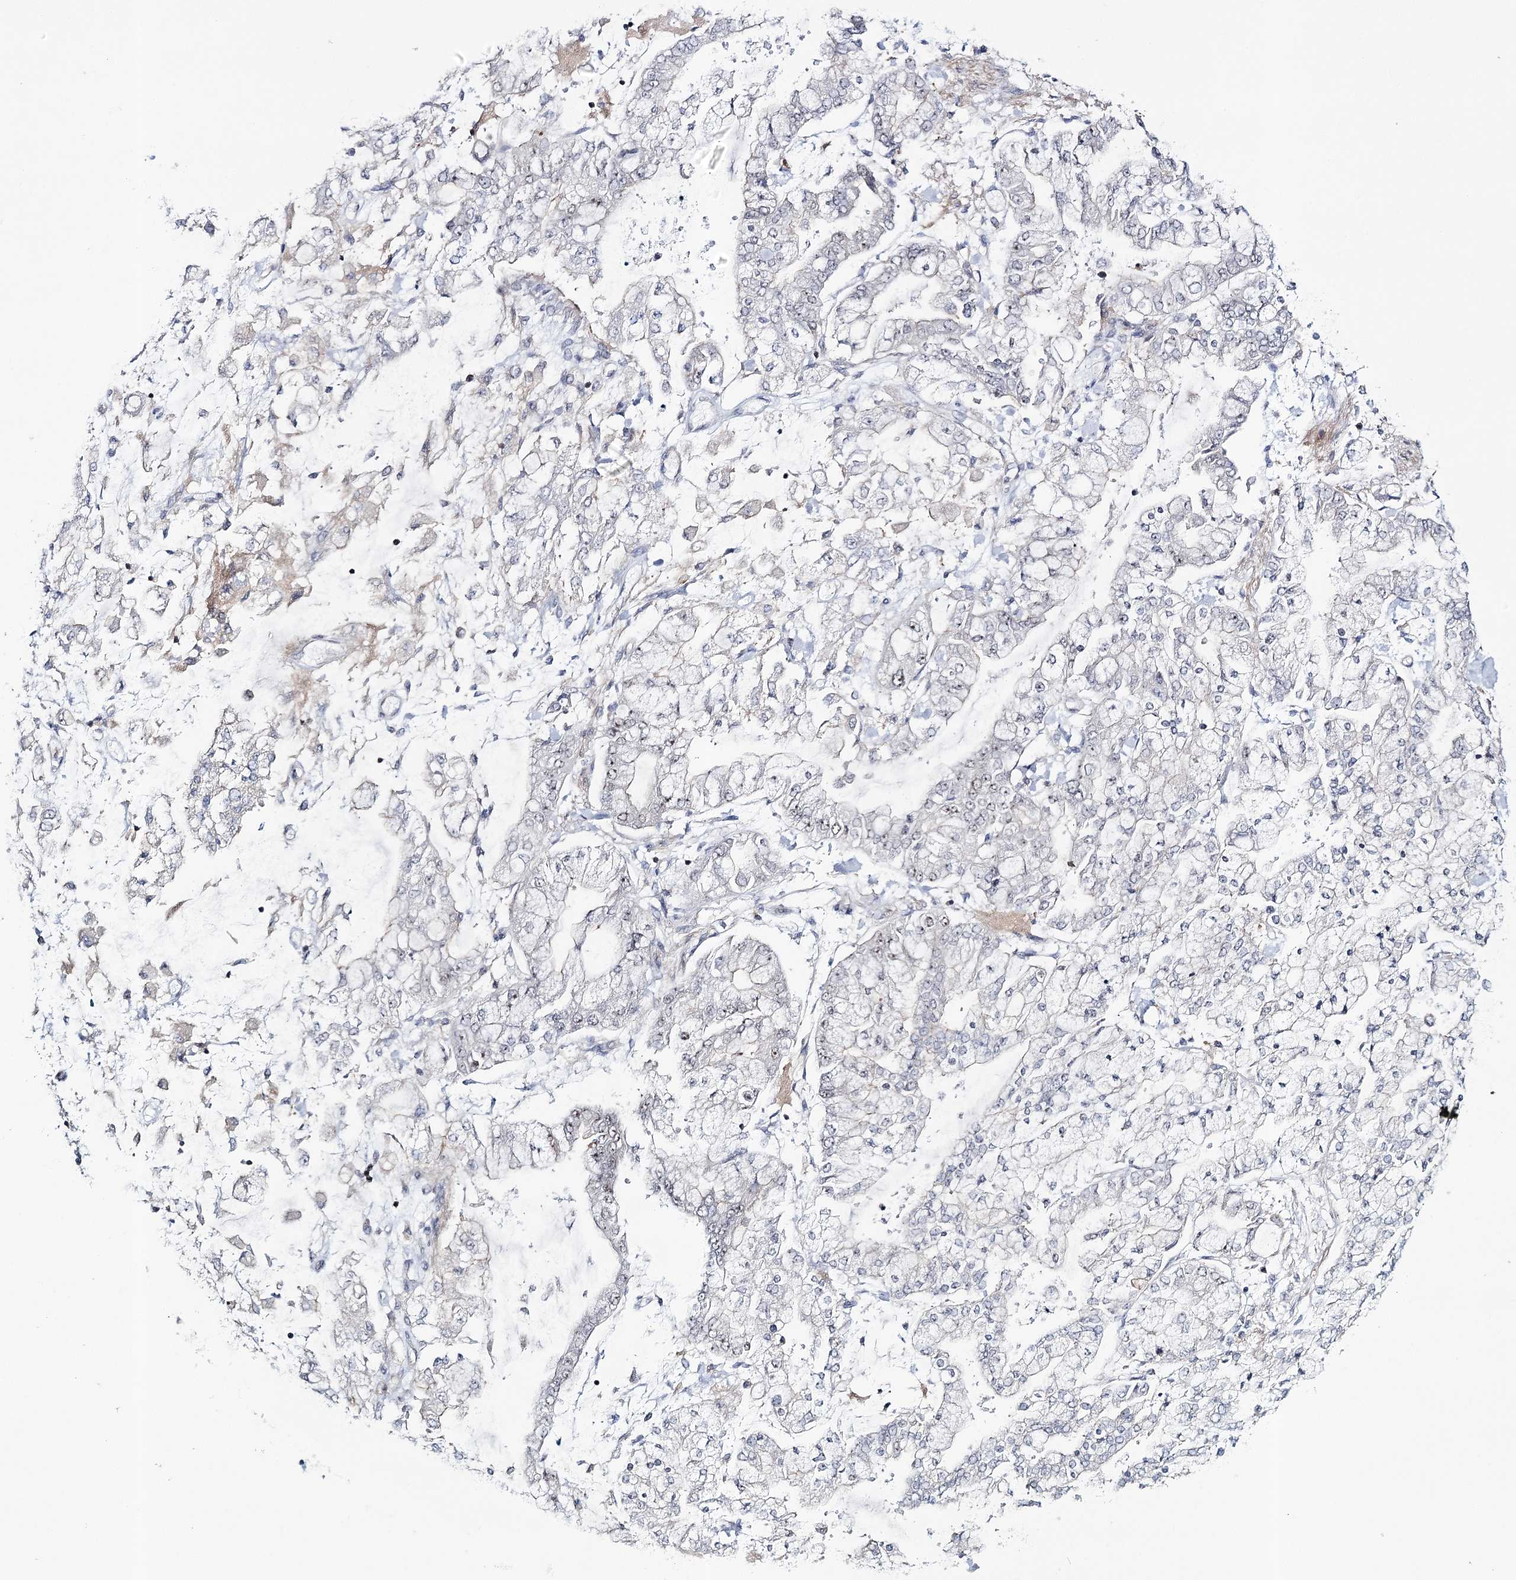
{"staining": {"intensity": "negative", "quantity": "none", "location": "none"}, "tissue": "stomach cancer", "cell_type": "Tumor cells", "image_type": "cancer", "snomed": [{"axis": "morphology", "description": "Normal tissue, NOS"}, {"axis": "morphology", "description": "Adenocarcinoma, NOS"}, {"axis": "topography", "description": "Stomach, upper"}, {"axis": "topography", "description": "Stomach"}], "caption": "Tumor cells are negative for brown protein staining in stomach adenocarcinoma.", "gene": "ZC3H8", "patient": {"sex": "male", "age": 76}}